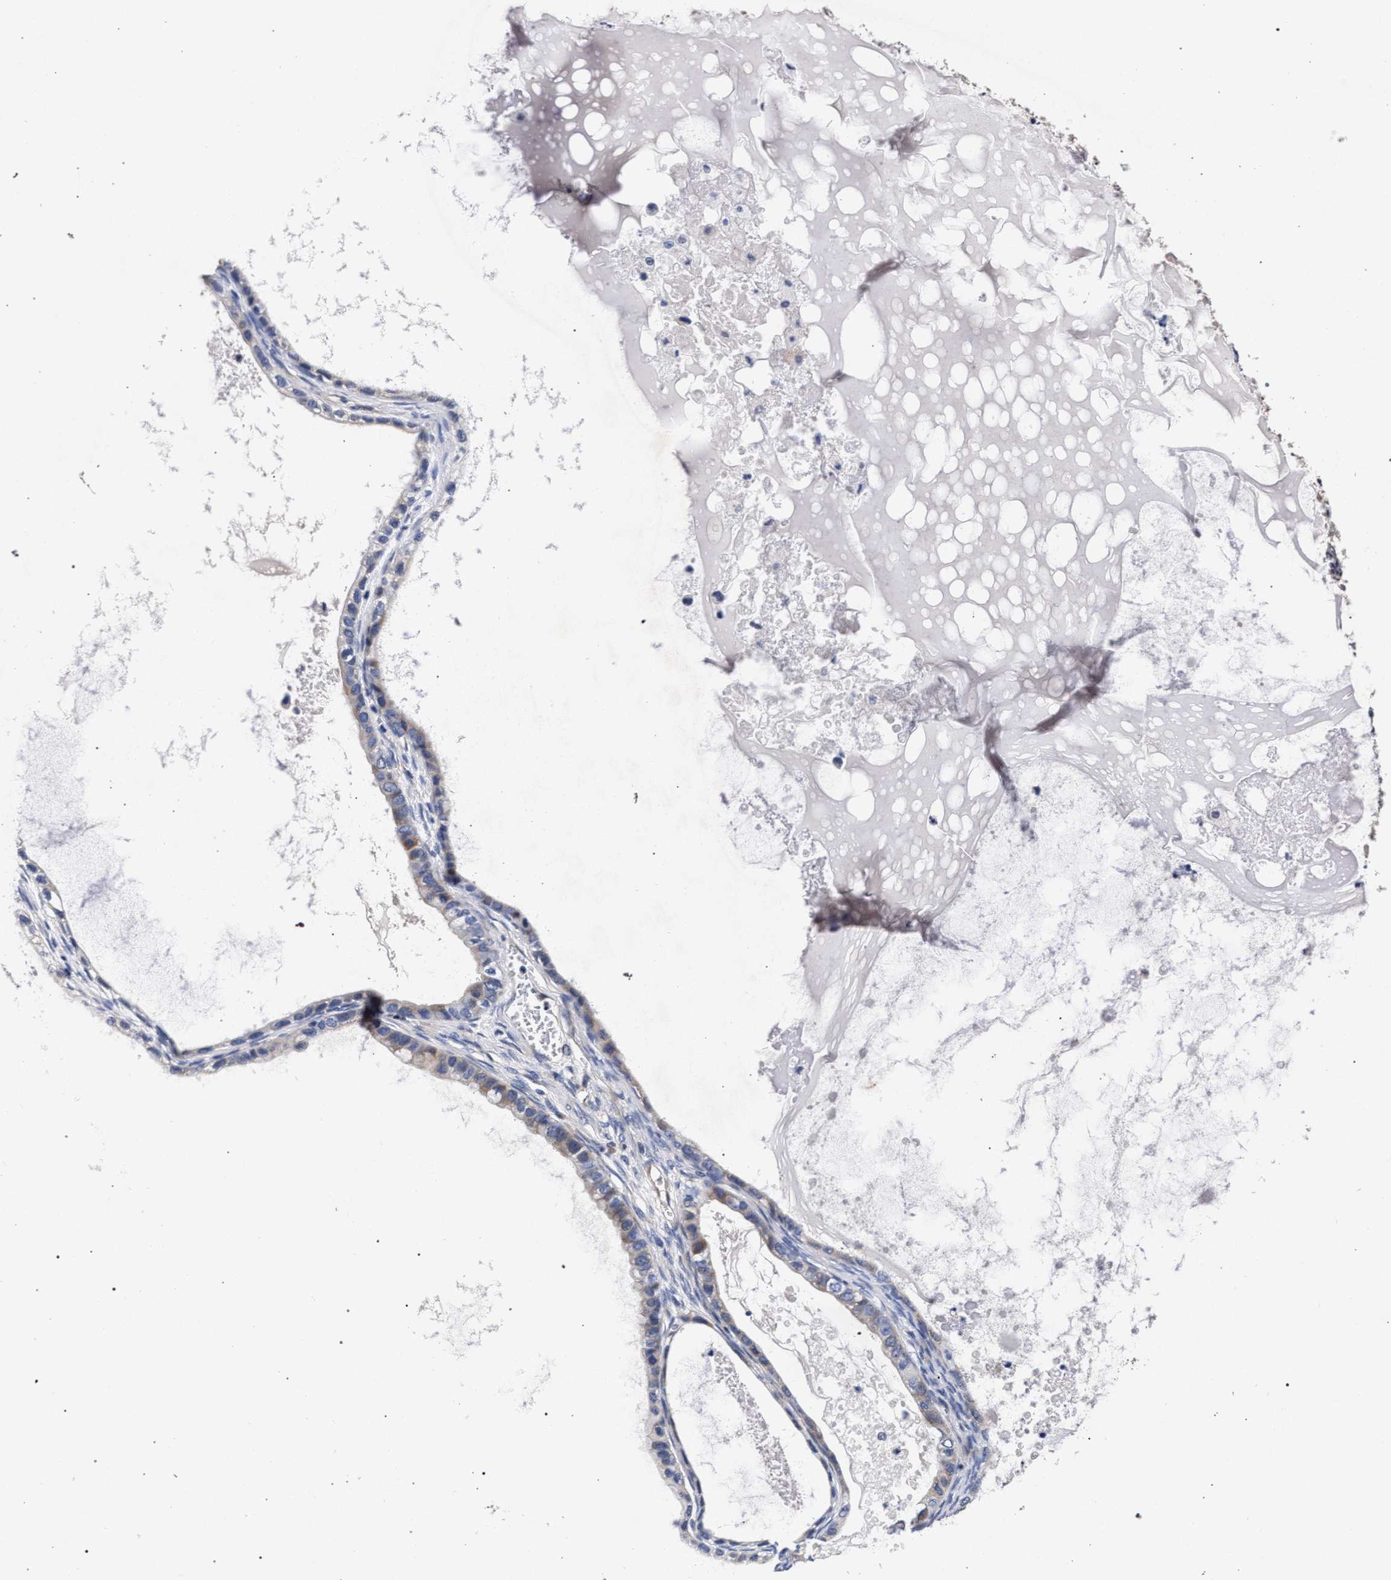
{"staining": {"intensity": "weak", "quantity": "<25%", "location": "cytoplasmic/membranous"}, "tissue": "ovarian cancer", "cell_type": "Tumor cells", "image_type": "cancer", "snomed": [{"axis": "morphology", "description": "Cystadenocarcinoma, mucinous, NOS"}, {"axis": "topography", "description": "Ovary"}], "caption": "The histopathology image displays no staining of tumor cells in ovarian cancer (mucinous cystadenocarcinoma).", "gene": "CFAP95", "patient": {"sex": "female", "age": 80}}